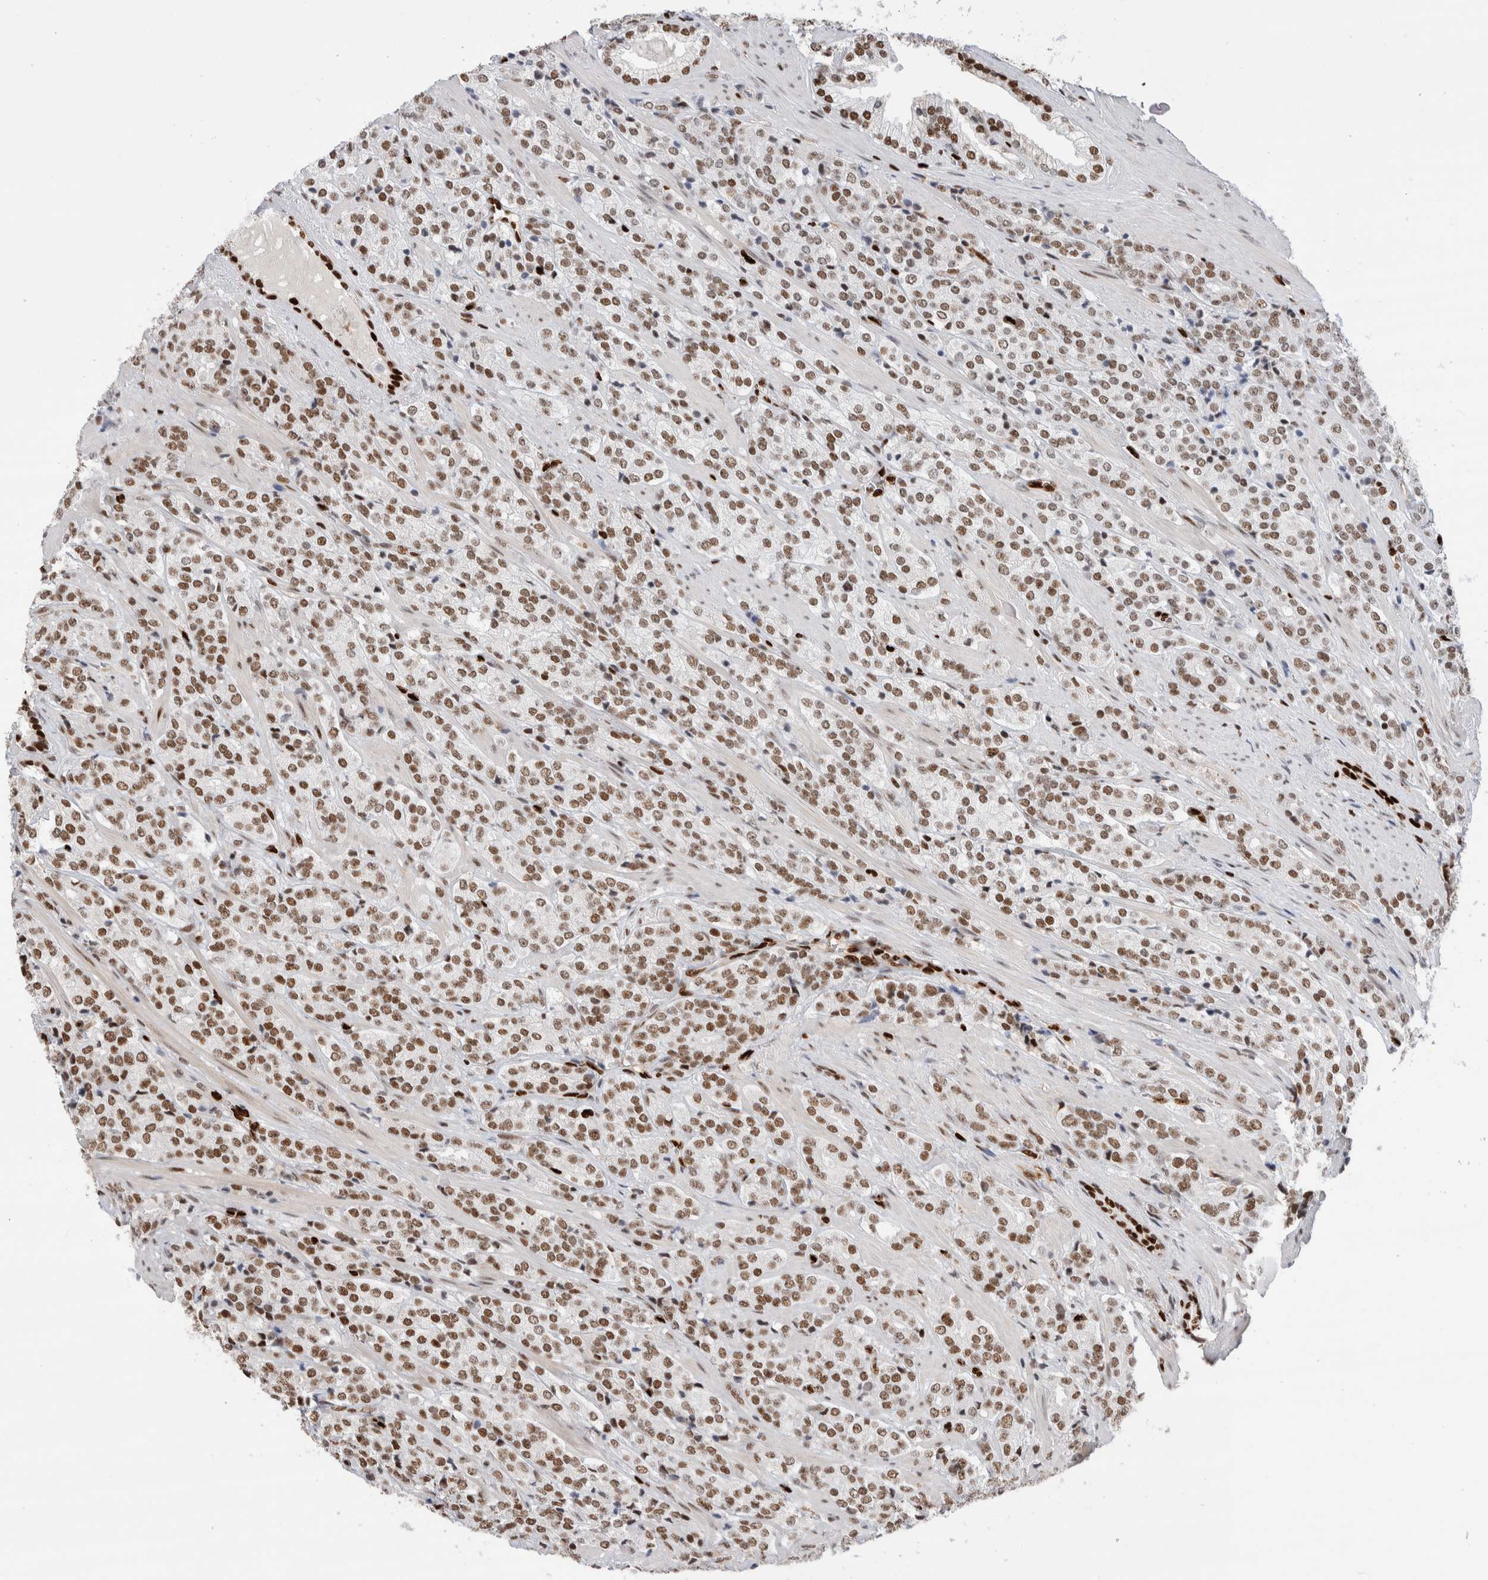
{"staining": {"intensity": "moderate", "quantity": ">75%", "location": "nuclear"}, "tissue": "prostate cancer", "cell_type": "Tumor cells", "image_type": "cancer", "snomed": [{"axis": "morphology", "description": "Adenocarcinoma, High grade"}, {"axis": "topography", "description": "Prostate"}], "caption": "The image reveals immunohistochemical staining of high-grade adenocarcinoma (prostate). There is moderate nuclear expression is present in about >75% of tumor cells.", "gene": "RNASEK-C17orf49", "patient": {"sex": "male", "age": 71}}